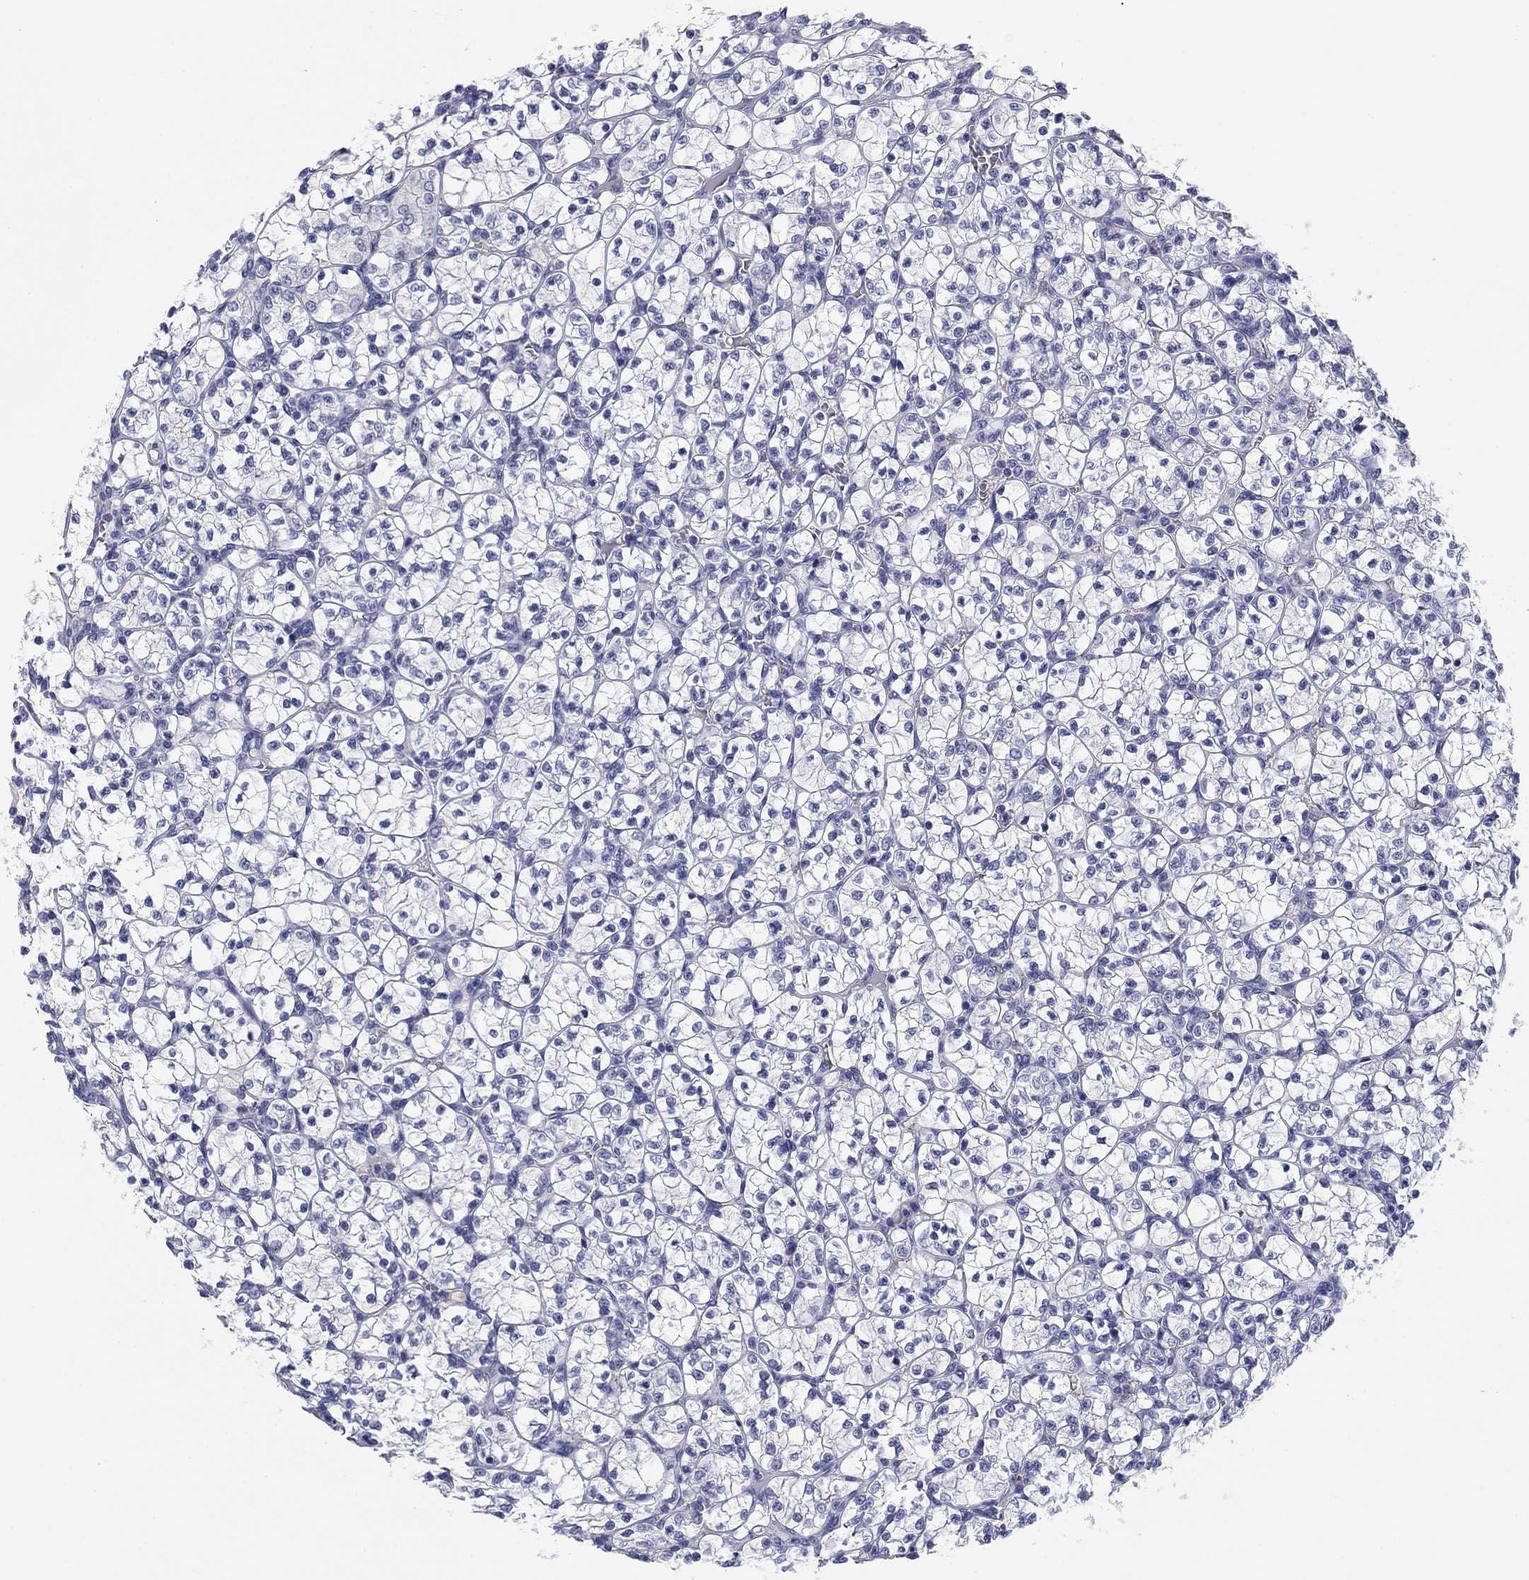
{"staining": {"intensity": "negative", "quantity": "none", "location": "none"}, "tissue": "renal cancer", "cell_type": "Tumor cells", "image_type": "cancer", "snomed": [{"axis": "morphology", "description": "Adenocarcinoma, NOS"}, {"axis": "topography", "description": "Kidney"}], "caption": "A high-resolution histopathology image shows immunohistochemistry (IHC) staining of adenocarcinoma (renal), which displays no significant staining in tumor cells. (Stains: DAB (3,3'-diaminobenzidine) immunohistochemistry (IHC) with hematoxylin counter stain, Microscopy: brightfield microscopy at high magnification).", "gene": "KCNH1", "patient": {"sex": "female", "age": 89}}